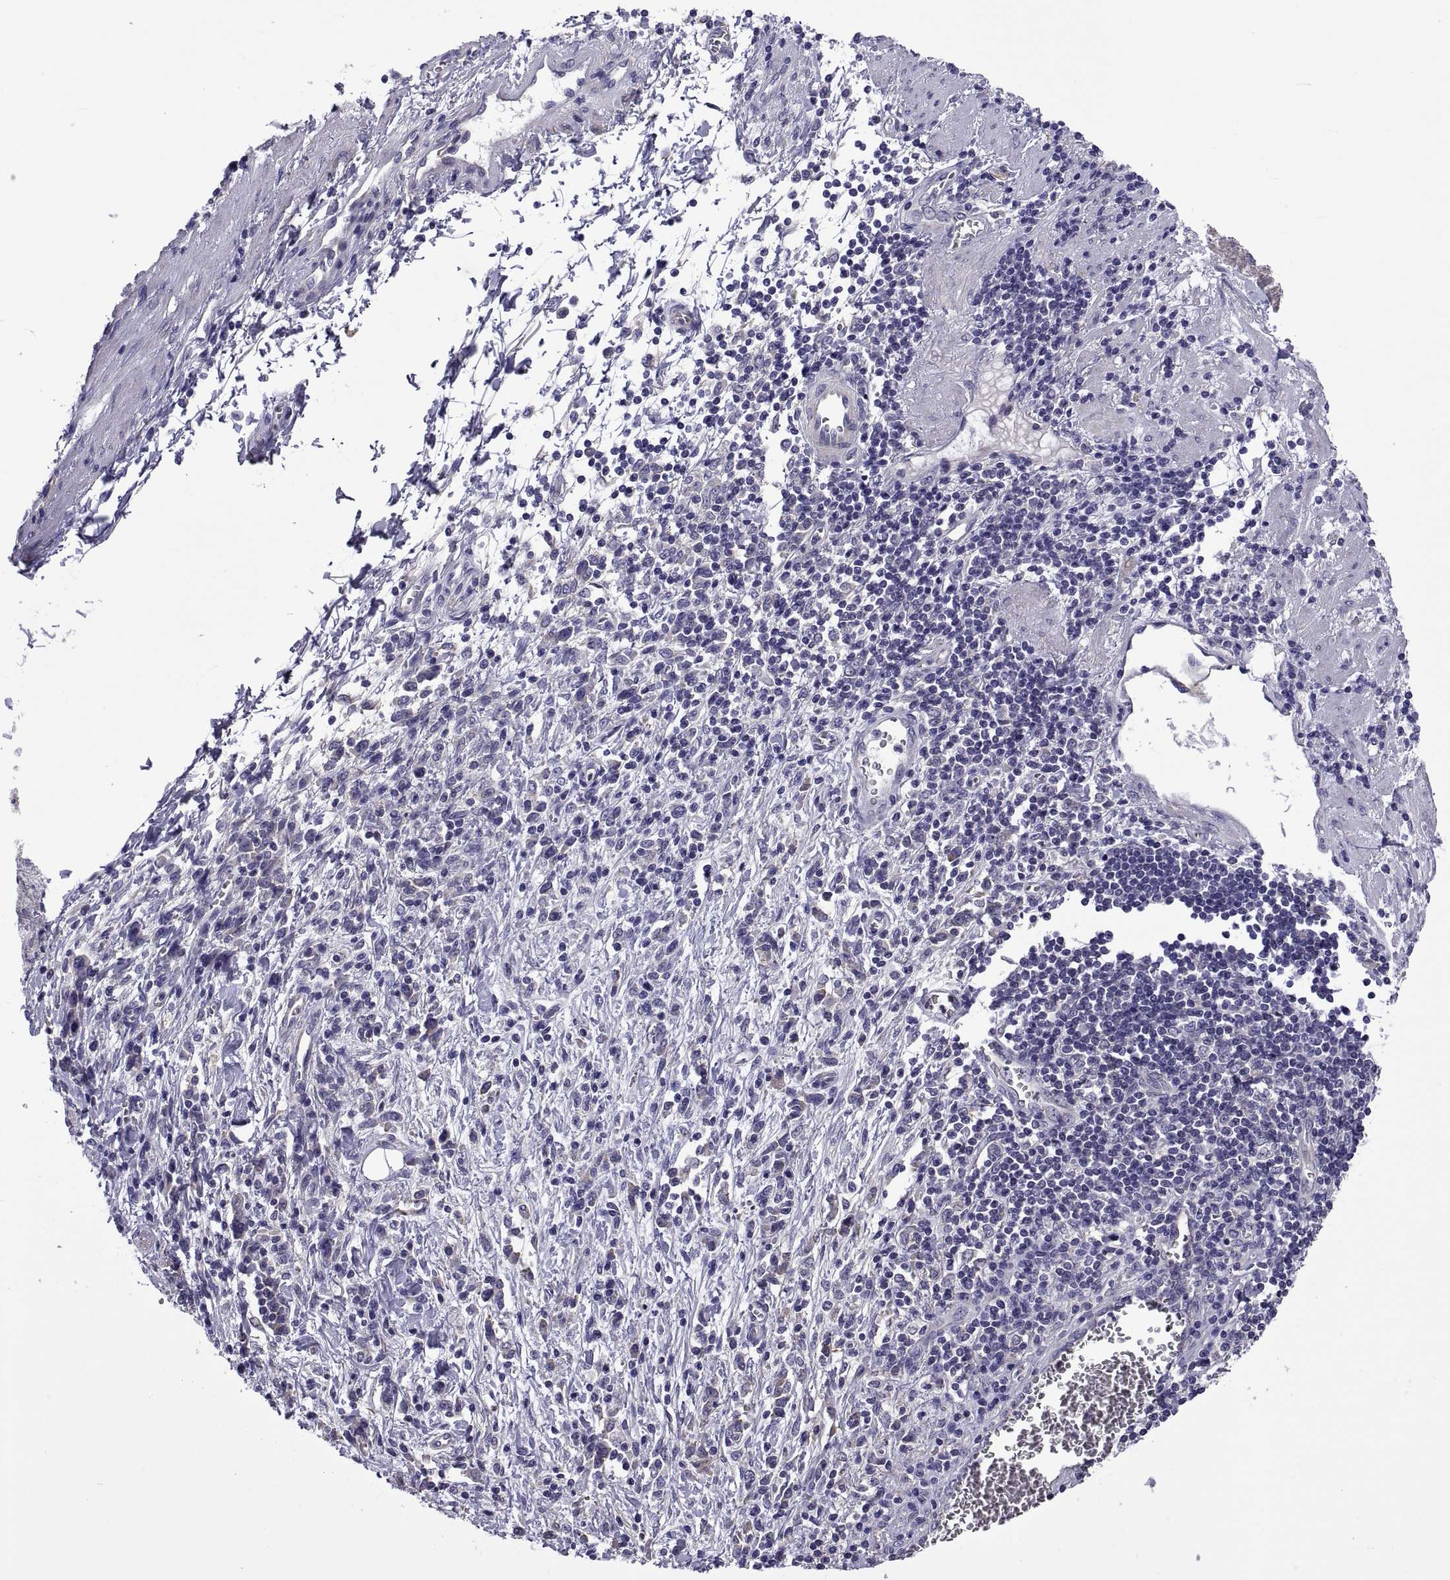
{"staining": {"intensity": "negative", "quantity": "none", "location": "none"}, "tissue": "stomach cancer", "cell_type": "Tumor cells", "image_type": "cancer", "snomed": [{"axis": "morphology", "description": "Adenocarcinoma, NOS"}, {"axis": "topography", "description": "Stomach"}], "caption": "Tumor cells are negative for protein expression in human adenocarcinoma (stomach).", "gene": "TMC3", "patient": {"sex": "female", "age": 57}}